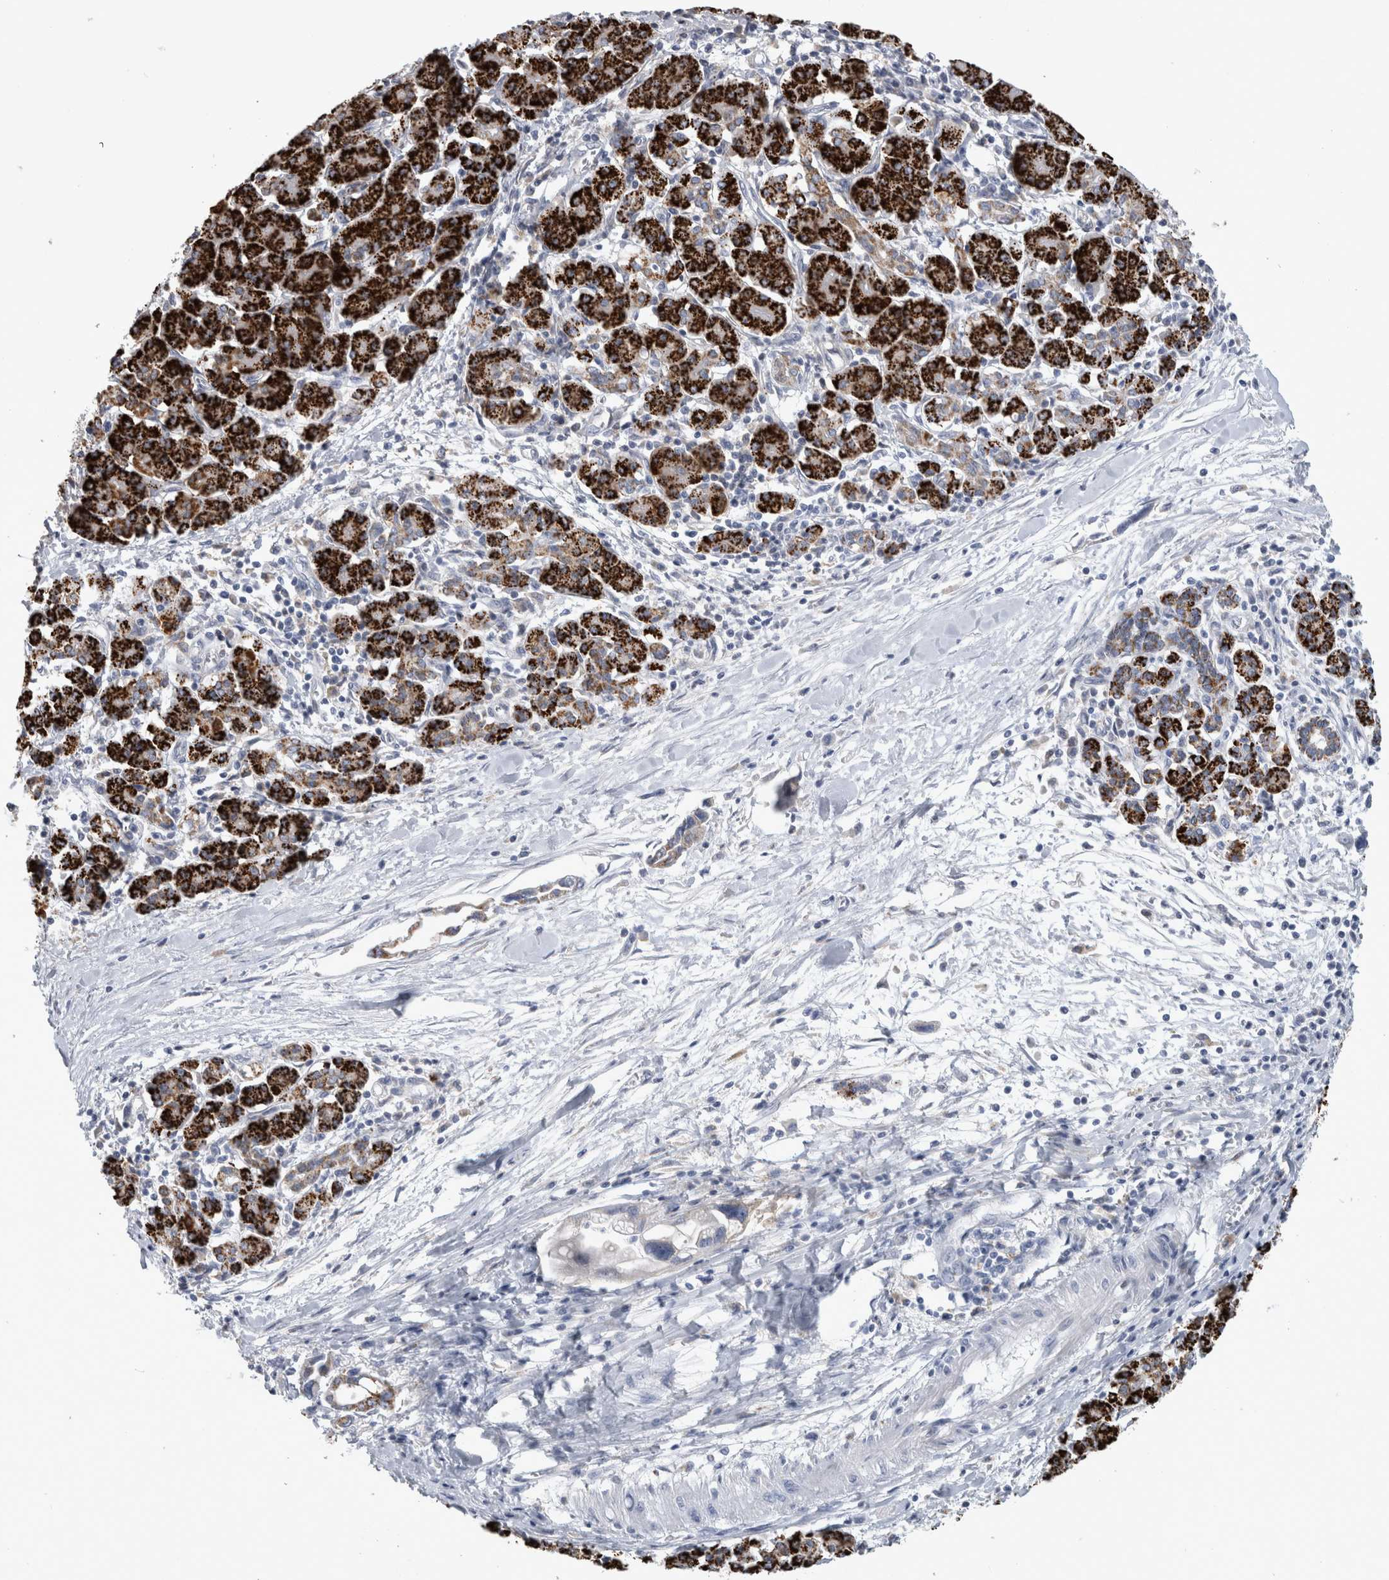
{"staining": {"intensity": "moderate", "quantity": "25%-75%", "location": "cytoplasmic/membranous"}, "tissue": "pancreatic cancer", "cell_type": "Tumor cells", "image_type": "cancer", "snomed": [{"axis": "morphology", "description": "Adenocarcinoma, NOS"}, {"axis": "topography", "description": "Pancreas"}], "caption": "Pancreatic cancer (adenocarcinoma) stained with immunohistochemistry exhibits moderate cytoplasmic/membranous staining in about 25%-75% of tumor cells. The staining was performed using DAB (3,3'-diaminobenzidine) to visualize the protein expression in brown, while the nuclei were stained in blue with hematoxylin (Magnification: 20x).", "gene": "GATM", "patient": {"sex": "female", "age": 57}}